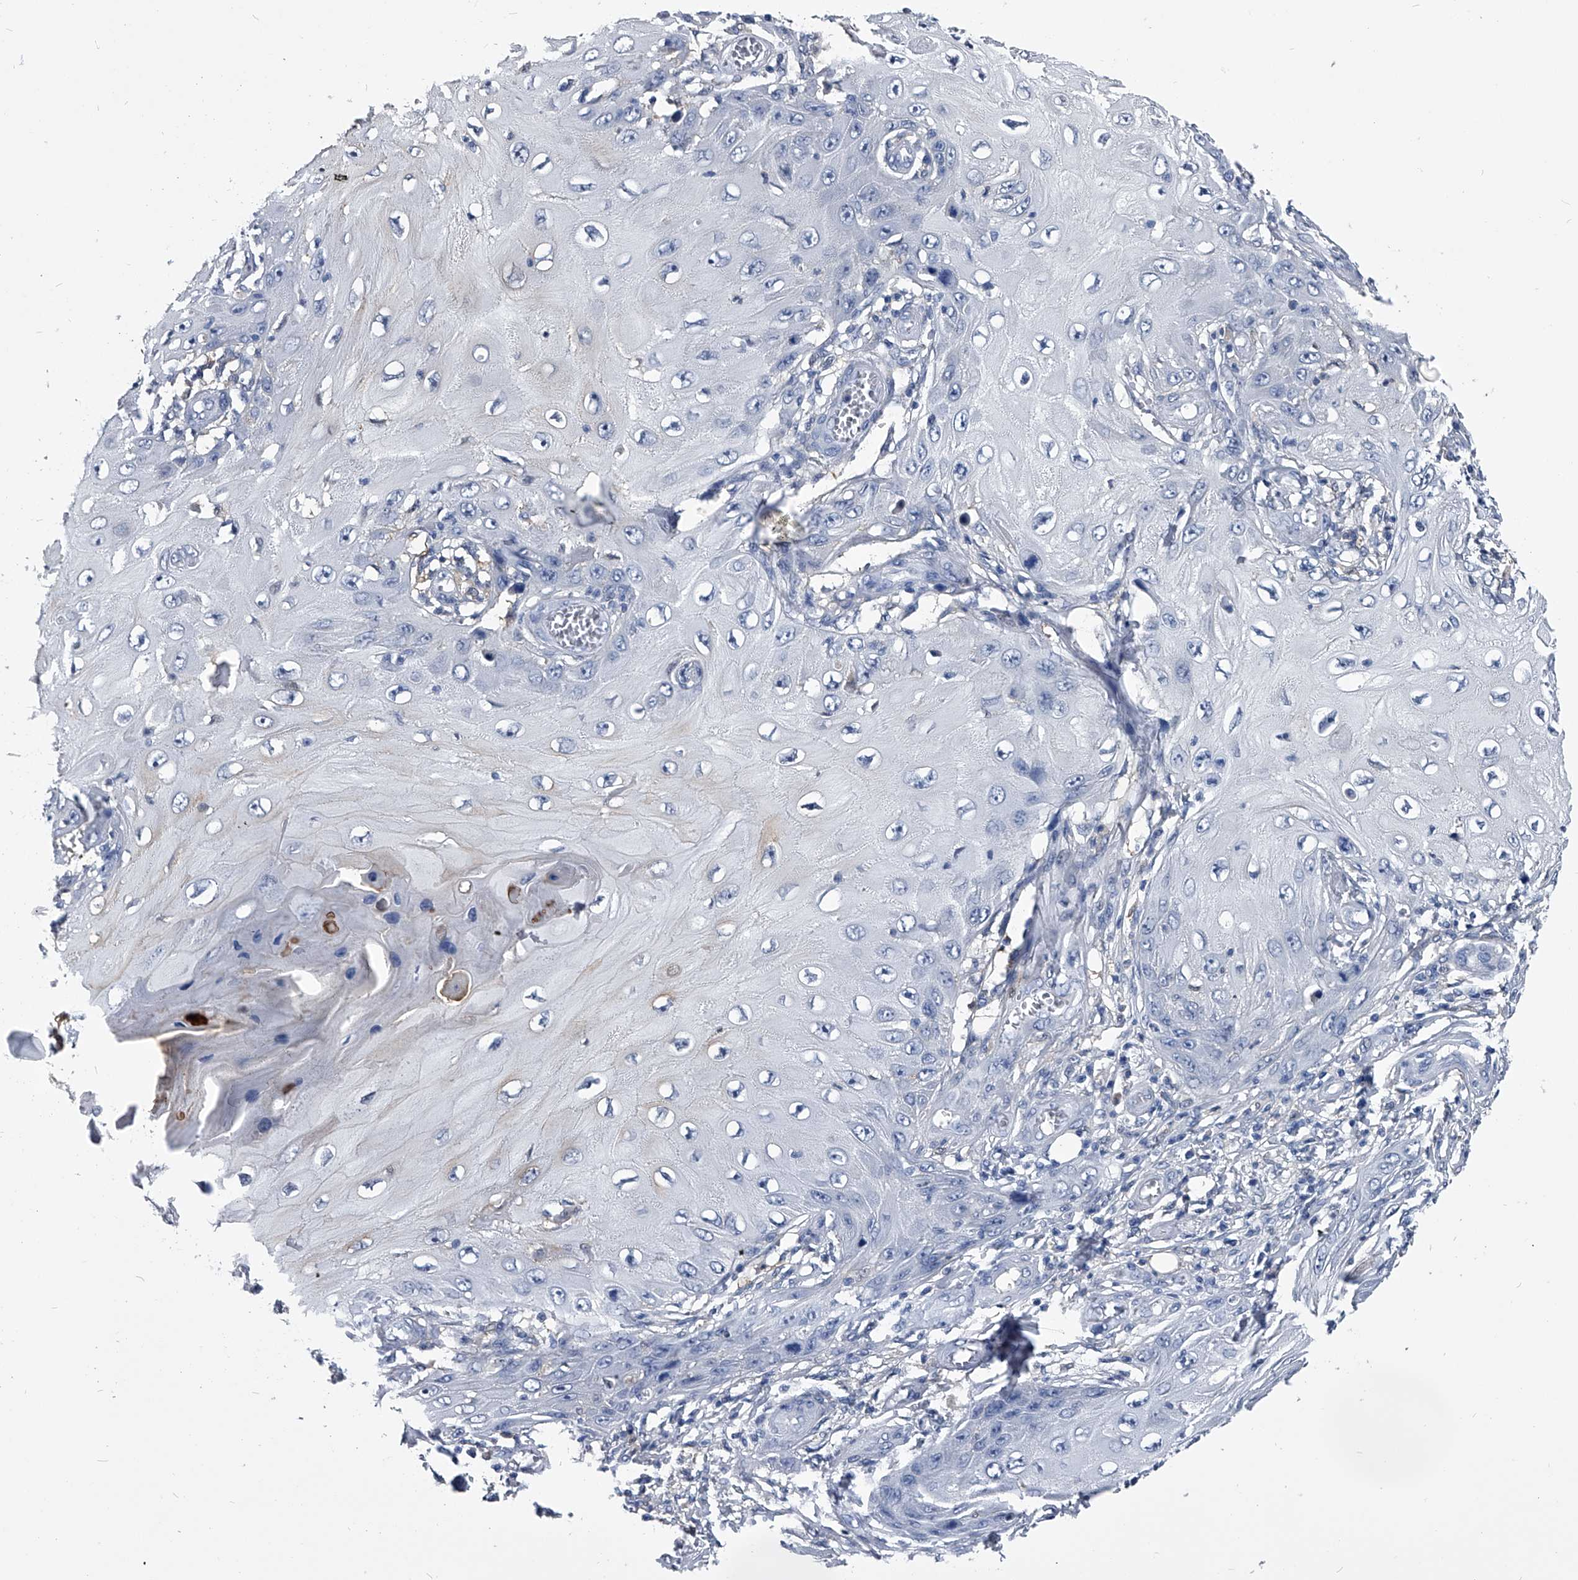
{"staining": {"intensity": "negative", "quantity": "none", "location": "none"}, "tissue": "skin cancer", "cell_type": "Tumor cells", "image_type": "cancer", "snomed": [{"axis": "morphology", "description": "Squamous cell carcinoma, NOS"}, {"axis": "topography", "description": "Skin"}], "caption": "Immunohistochemical staining of skin cancer (squamous cell carcinoma) shows no significant positivity in tumor cells. (Stains: DAB (3,3'-diaminobenzidine) immunohistochemistry with hematoxylin counter stain, Microscopy: brightfield microscopy at high magnification).", "gene": "PDXK", "patient": {"sex": "female", "age": 73}}